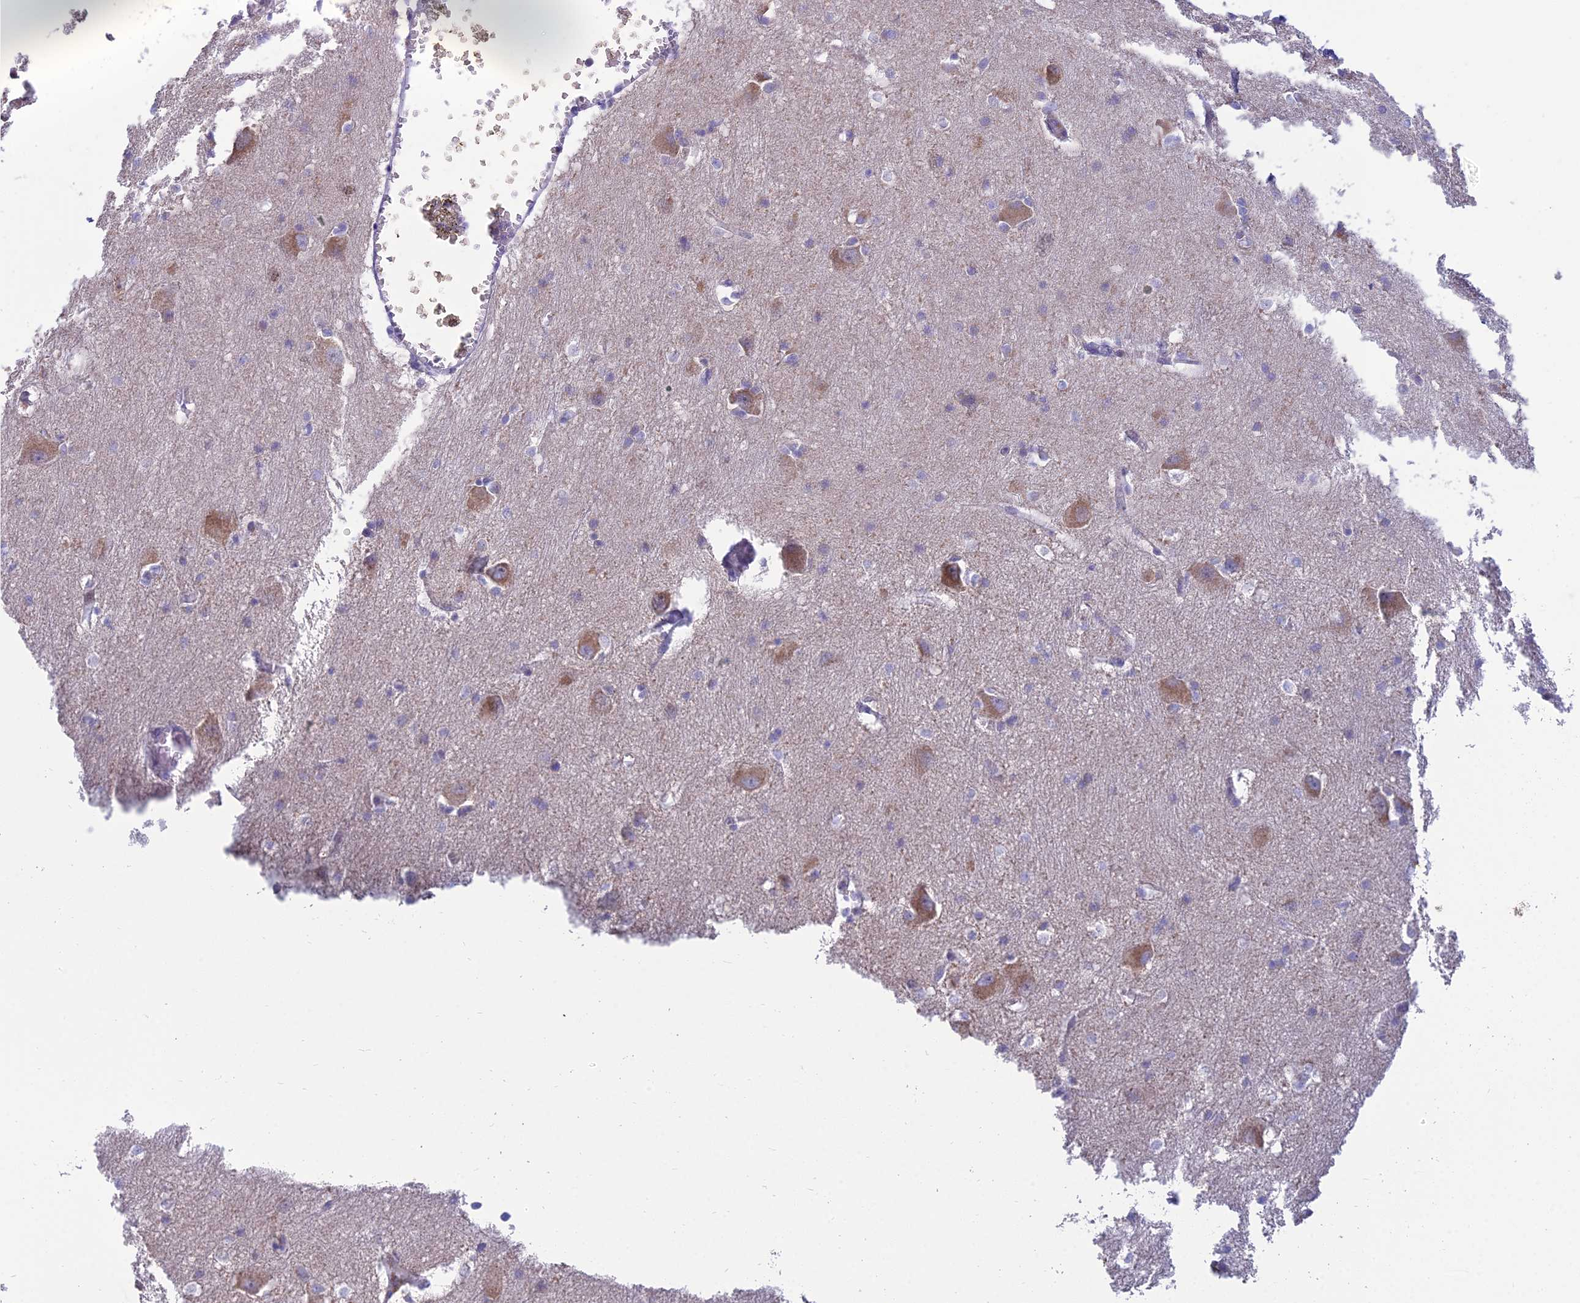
{"staining": {"intensity": "negative", "quantity": "none", "location": "none"}, "tissue": "caudate", "cell_type": "Glial cells", "image_type": "normal", "snomed": [{"axis": "morphology", "description": "Normal tissue, NOS"}, {"axis": "topography", "description": "Lateral ventricle wall"}], "caption": "DAB (3,3'-diaminobenzidine) immunohistochemical staining of normal caudate displays no significant staining in glial cells. (DAB IHC visualized using brightfield microscopy, high magnification).", "gene": "CFAP206", "patient": {"sex": "male", "age": 37}}